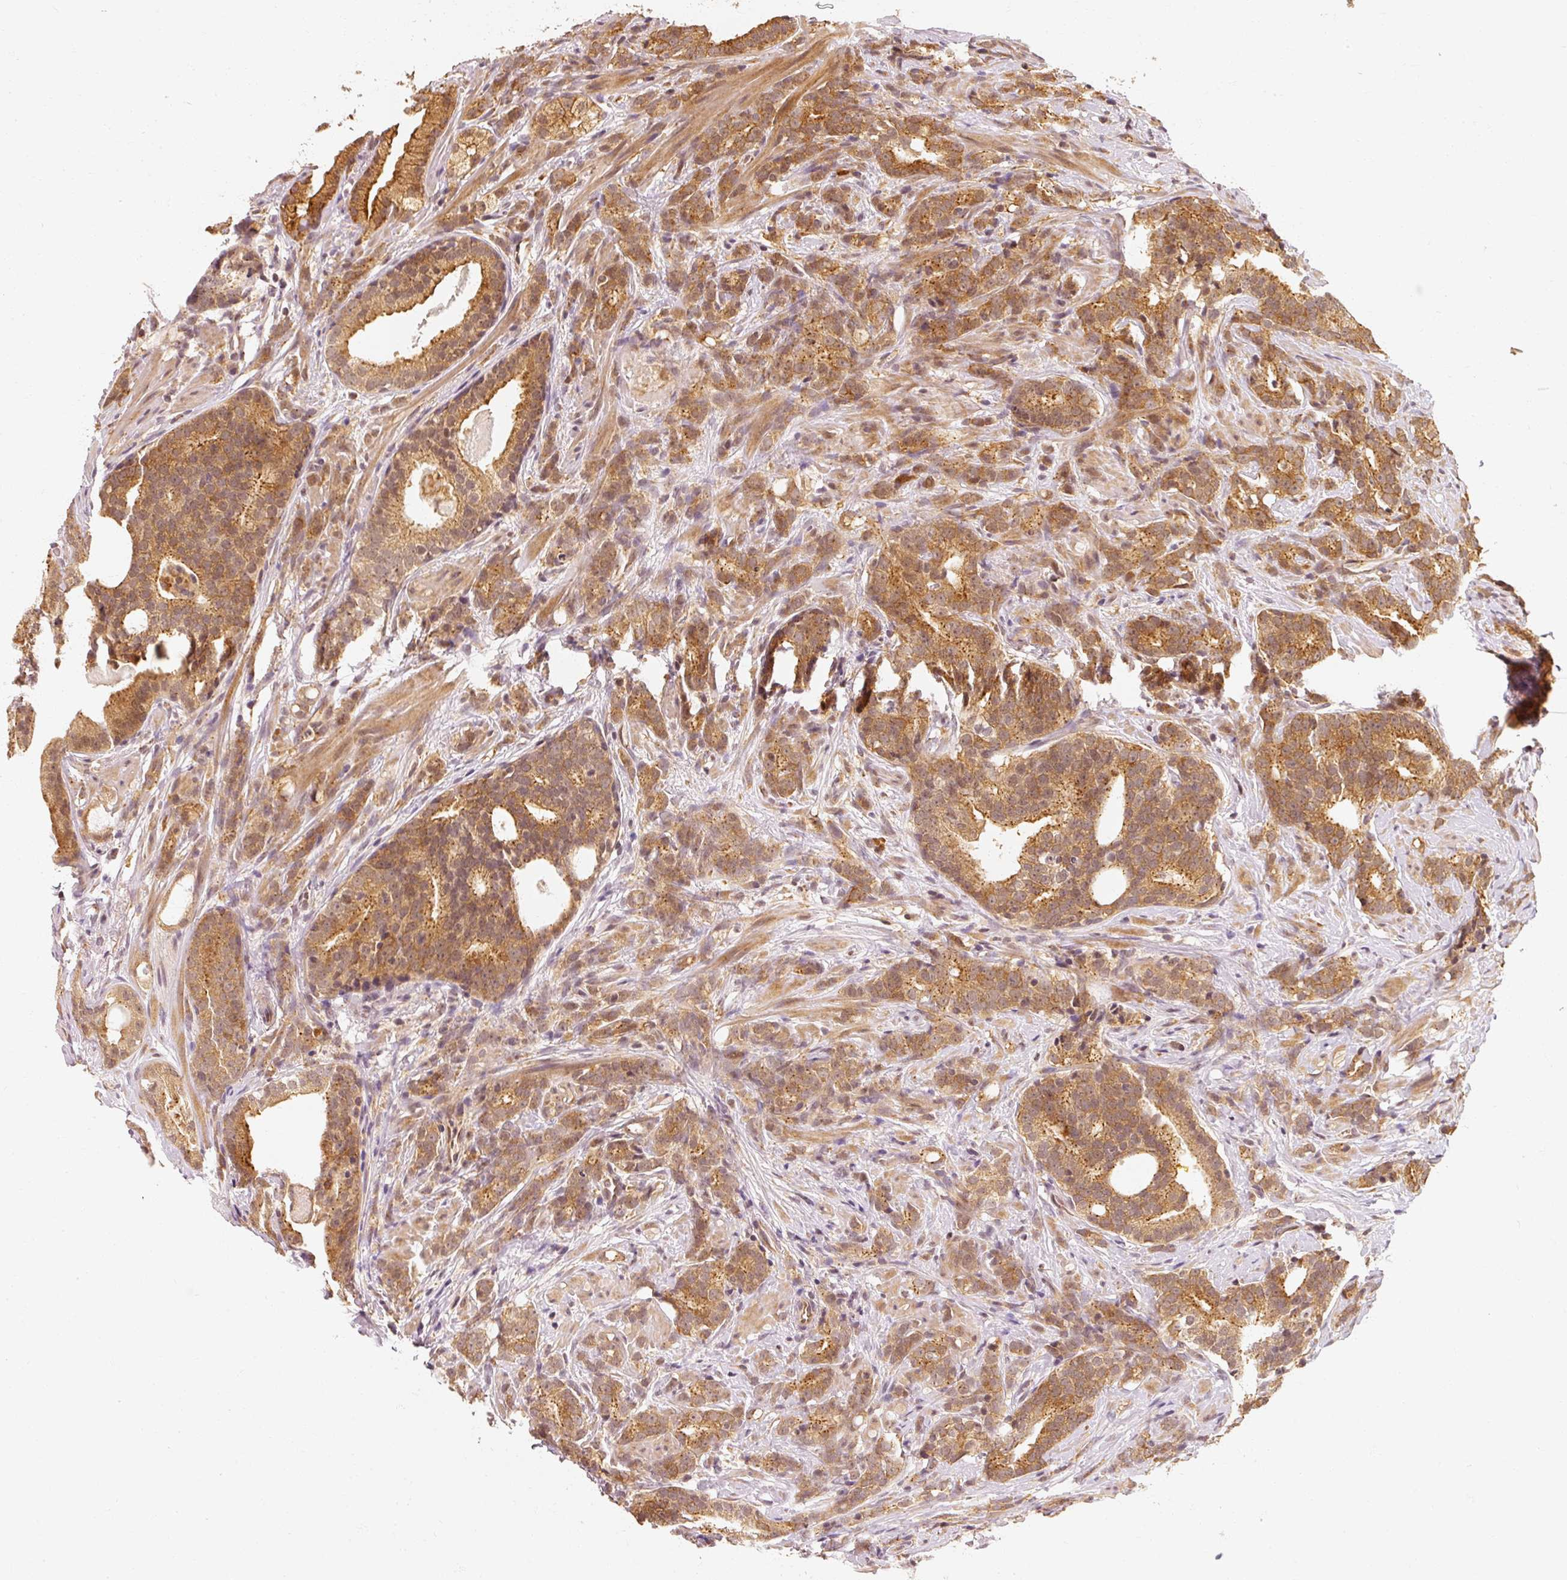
{"staining": {"intensity": "strong", "quantity": ">75%", "location": "cytoplasmic/membranous"}, "tissue": "prostate cancer", "cell_type": "Tumor cells", "image_type": "cancer", "snomed": [{"axis": "morphology", "description": "Adenocarcinoma, High grade"}, {"axis": "topography", "description": "Prostate"}], "caption": "Prostate cancer stained for a protein shows strong cytoplasmic/membranous positivity in tumor cells.", "gene": "EEF1A2", "patient": {"sex": "male", "age": 64}}